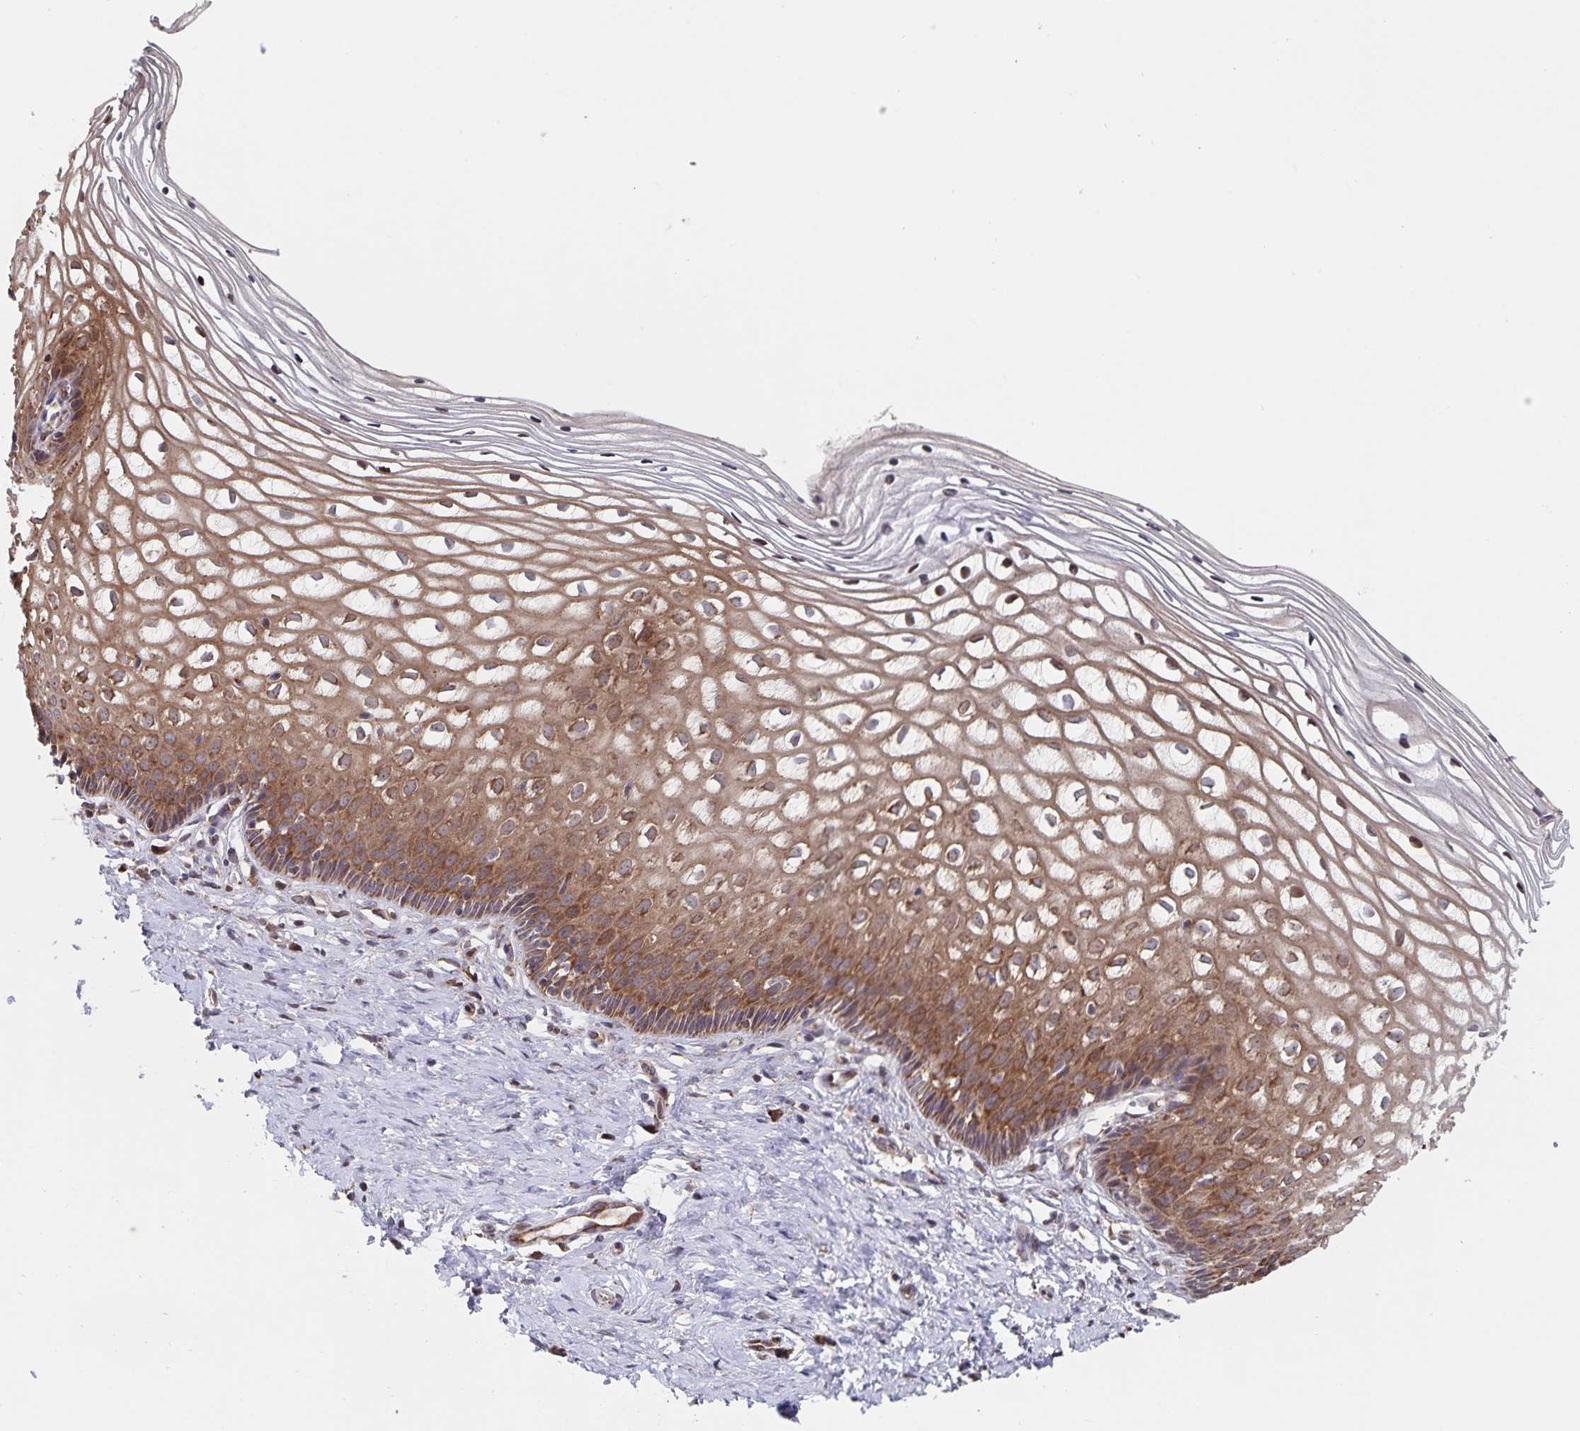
{"staining": {"intensity": "weak", "quantity": ">75%", "location": "cytoplasmic/membranous"}, "tissue": "cervix", "cell_type": "Glandular cells", "image_type": "normal", "snomed": [{"axis": "morphology", "description": "Normal tissue, NOS"}, {"axis": "topography", "description": "Cervix"}], "caption": "Protein positivity by immunohistochemistry (IHC) demonstrates weak cytoplasmic/membranous expression in approximately >75% of glandular cells in benign cervix. (brown staining indicates protein expression, while blue staining denotes nuclei).", "gene": "ACACA", "patient": {"sex": "female", "age": 36}}